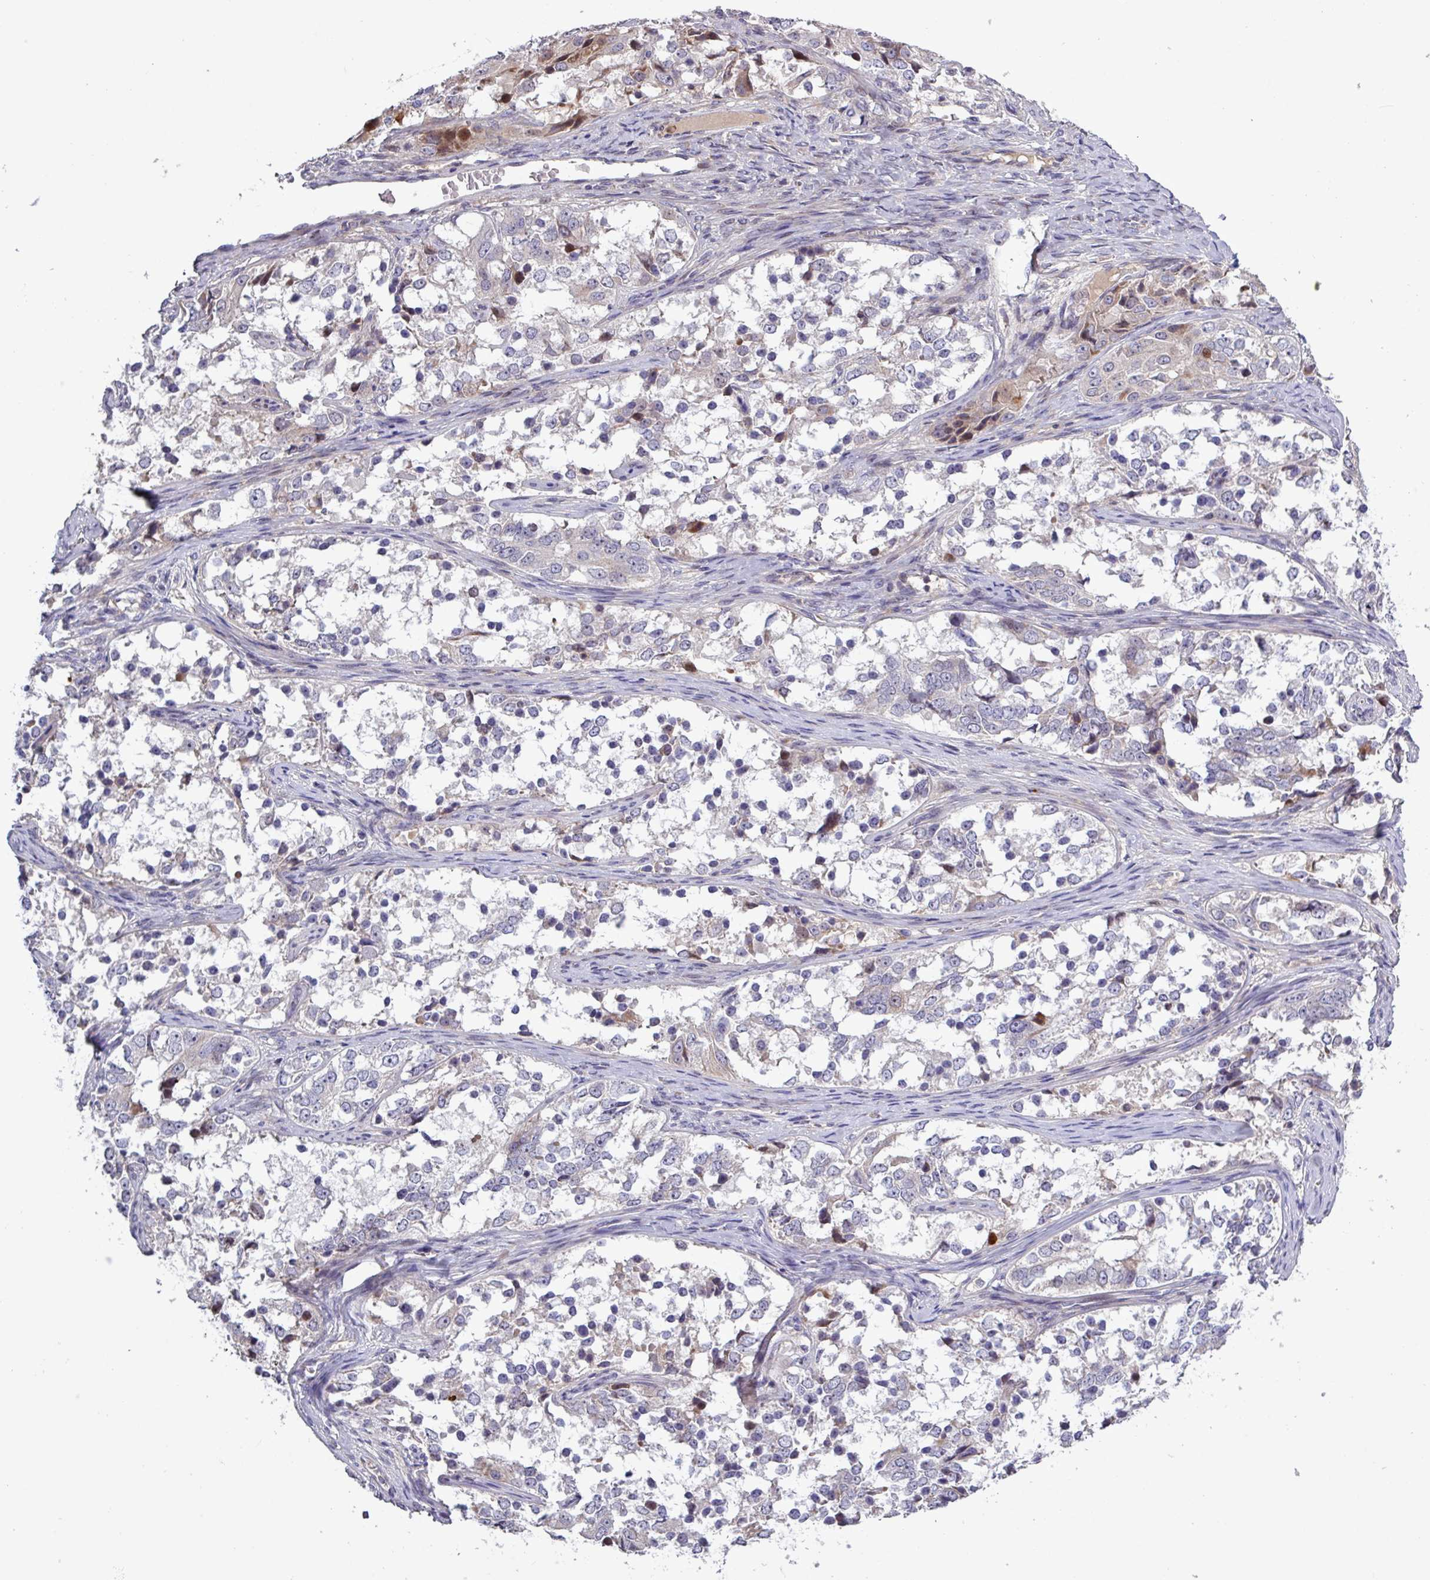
{"staining": {"intensity": "weak", "quantity": "<25%", "location": "cytoplasmic/membranous"}, "tissue": "ovarian cancer", "cell_type": "Tumor cells", "image_type": "cancer", "snomed": [{"axis": "morphology", "description": "Carcinoma, endometroid"}, {"axis": "topography", "description": "Ovary"}], "caption": "An image of human ovarian endometroid carcinoma is negative for staining in tumor cells. The staining was performed using DAB to visualize the protein expression in brown, while the nuclei were stained in blue with hematoxylin (Magnification: 20x).", "gene": "TNFSF12", "patient": {"sex": "female", "age": 51}}